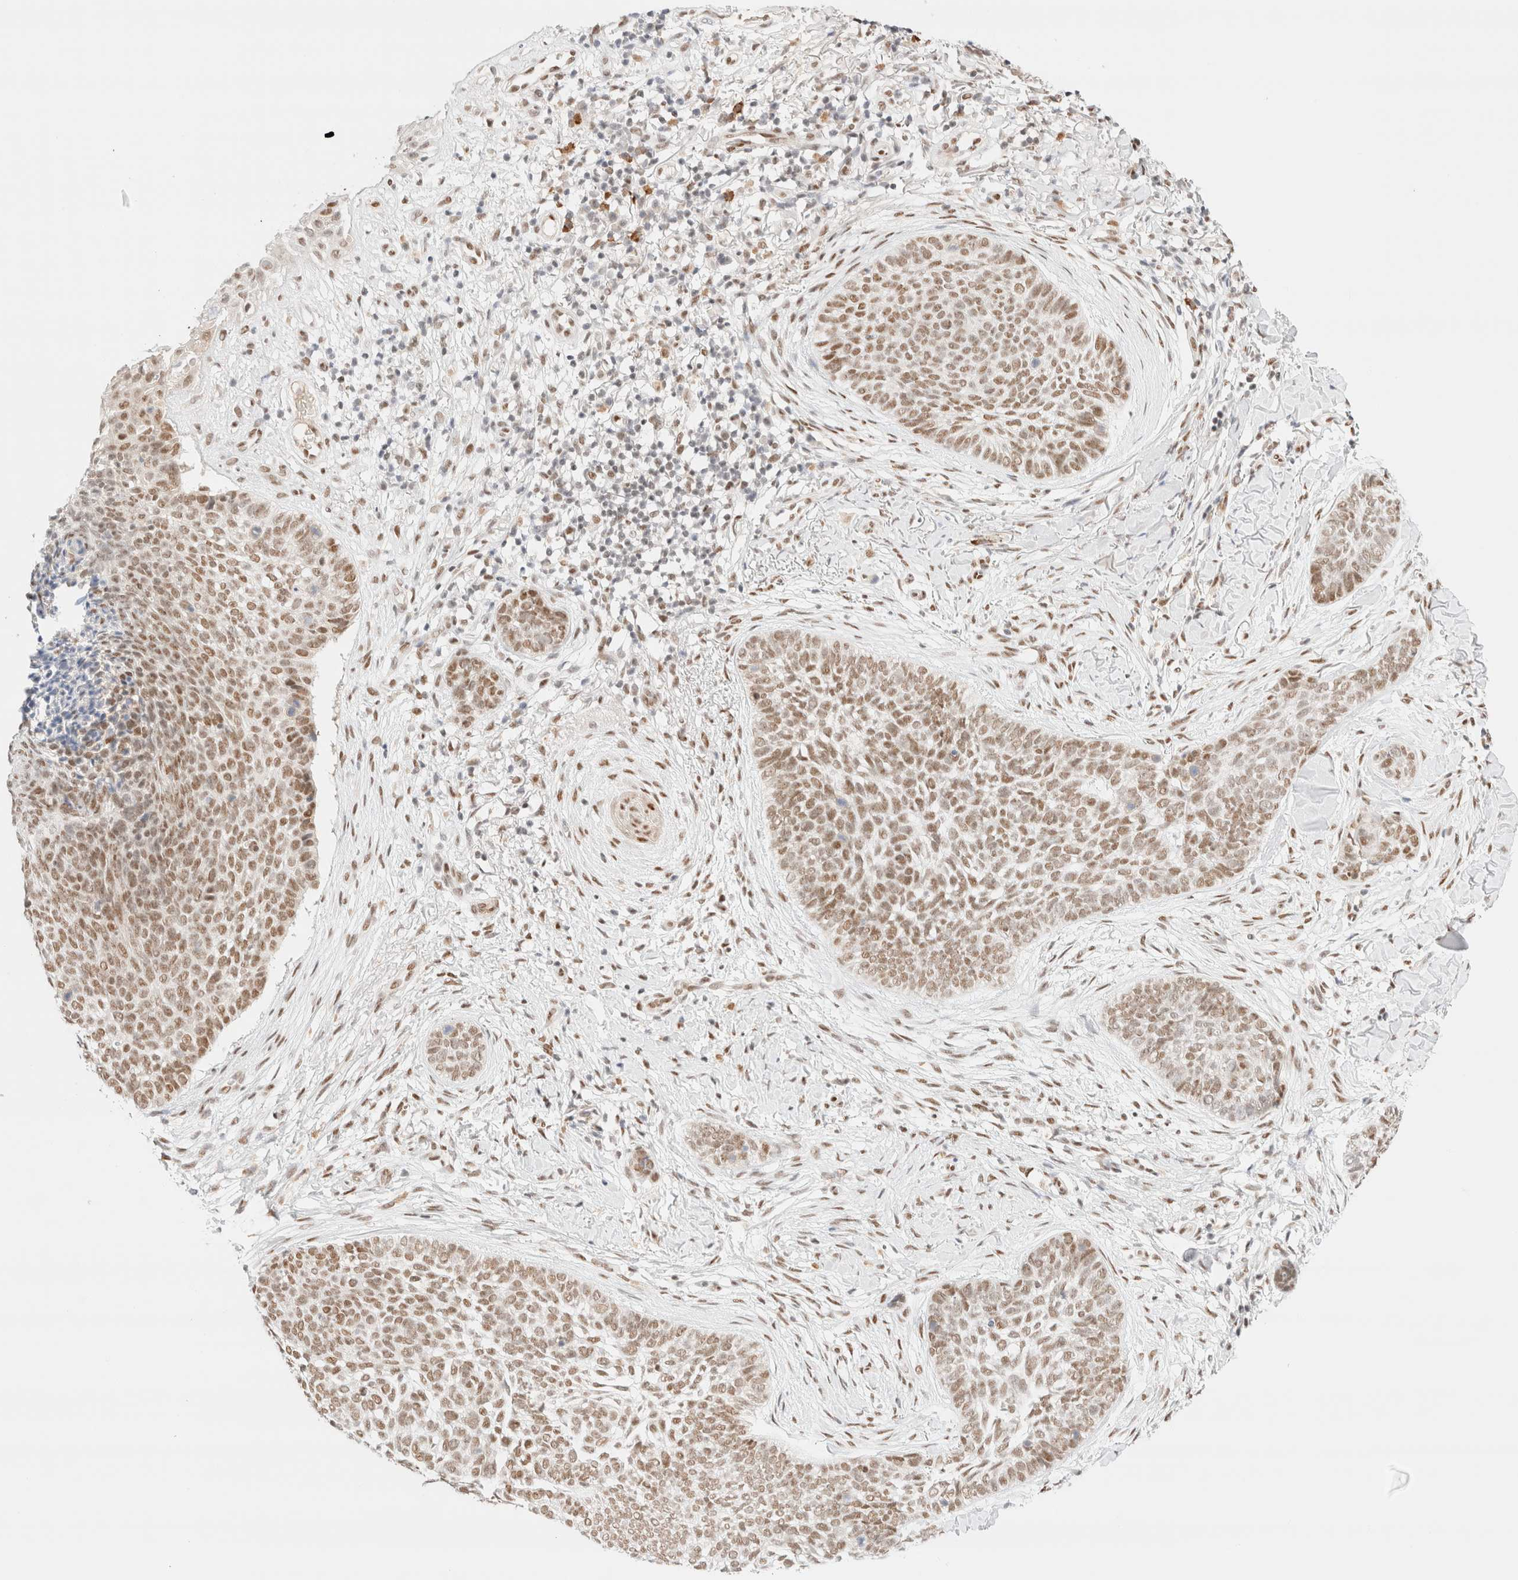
{"staining": {"intensity": "moderate", "quantity": ">75%", "location": "nuclear"}, "tissue": "skin cancer", "cell_type": "Tumor cells", "image_type": "cancer", "snomed": [{"axis": "morphology", "description": "Normal tissue, NOS"}, {"axis": "morphology", "description": "Basal cell carcinoma"}, {"axis": "topography", "description": "Skin"}], "caption": "Human basal cell carcinoma (skin) stained with a protein marker shows moderate staining in tumor cells.", "gene": "CIC", "patient": {"sex": "male", "age": 67}}